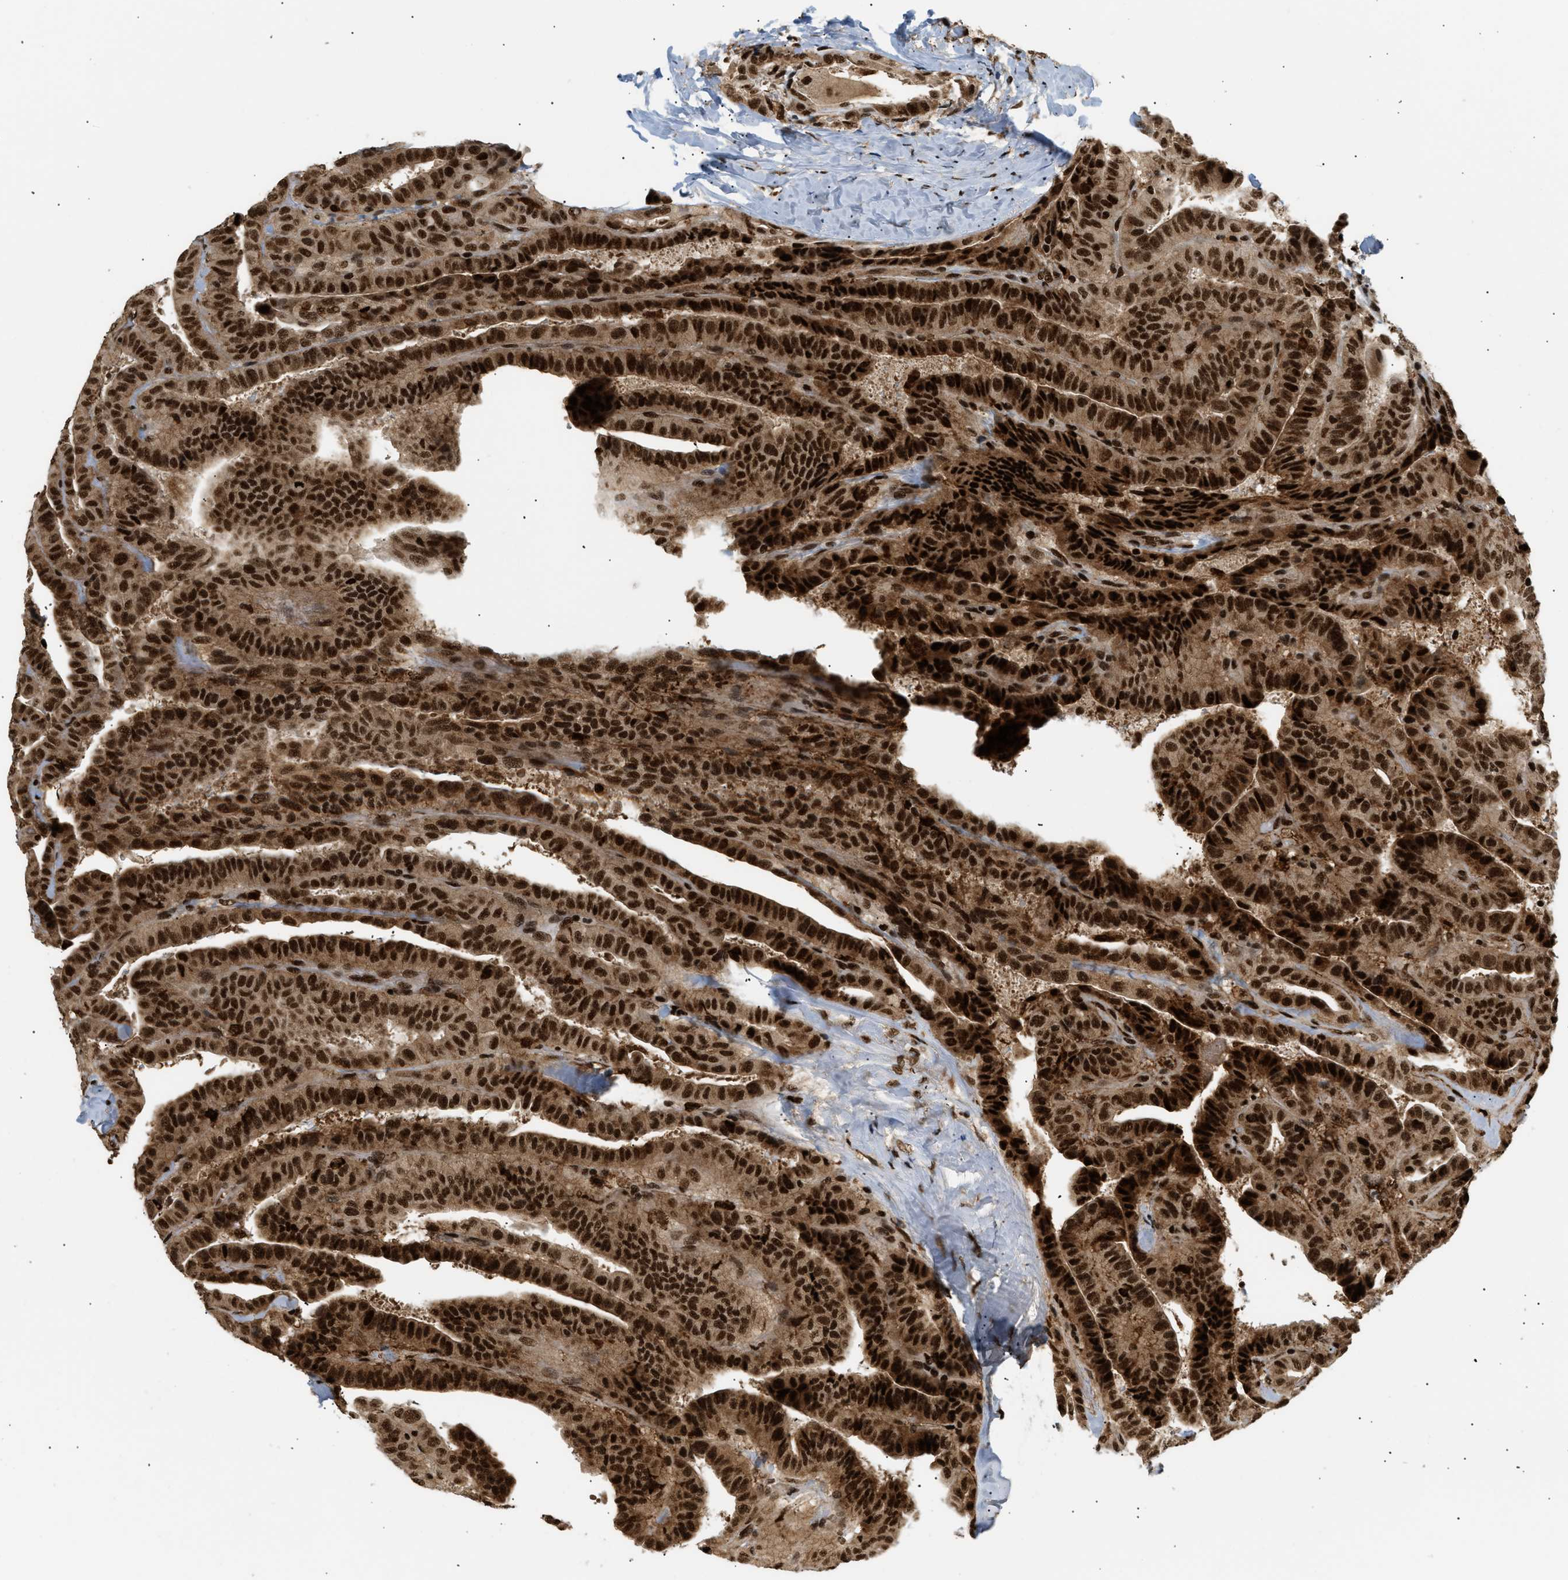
{"staining": {"intensity": "strong", "quantity": ">75%", "location": "cytoplasmic/membranous,nuclear"}, "tissue": "thyroid cancer", "cell_type": "Tumor cells", "image_type": "cancer", "snomed": [{"axis": "morphology", "description": "Papillary adenocarcinoma, NOS"}, {"axis": "topography", "description": "Thyroid gland"}], "caption": "Human thyroid papillary adenocarcinoma stained with a protein marker displays strong staining in tumor cells.", "gene": "RBM5", "patient": {"sex": "male", "age": 77}}